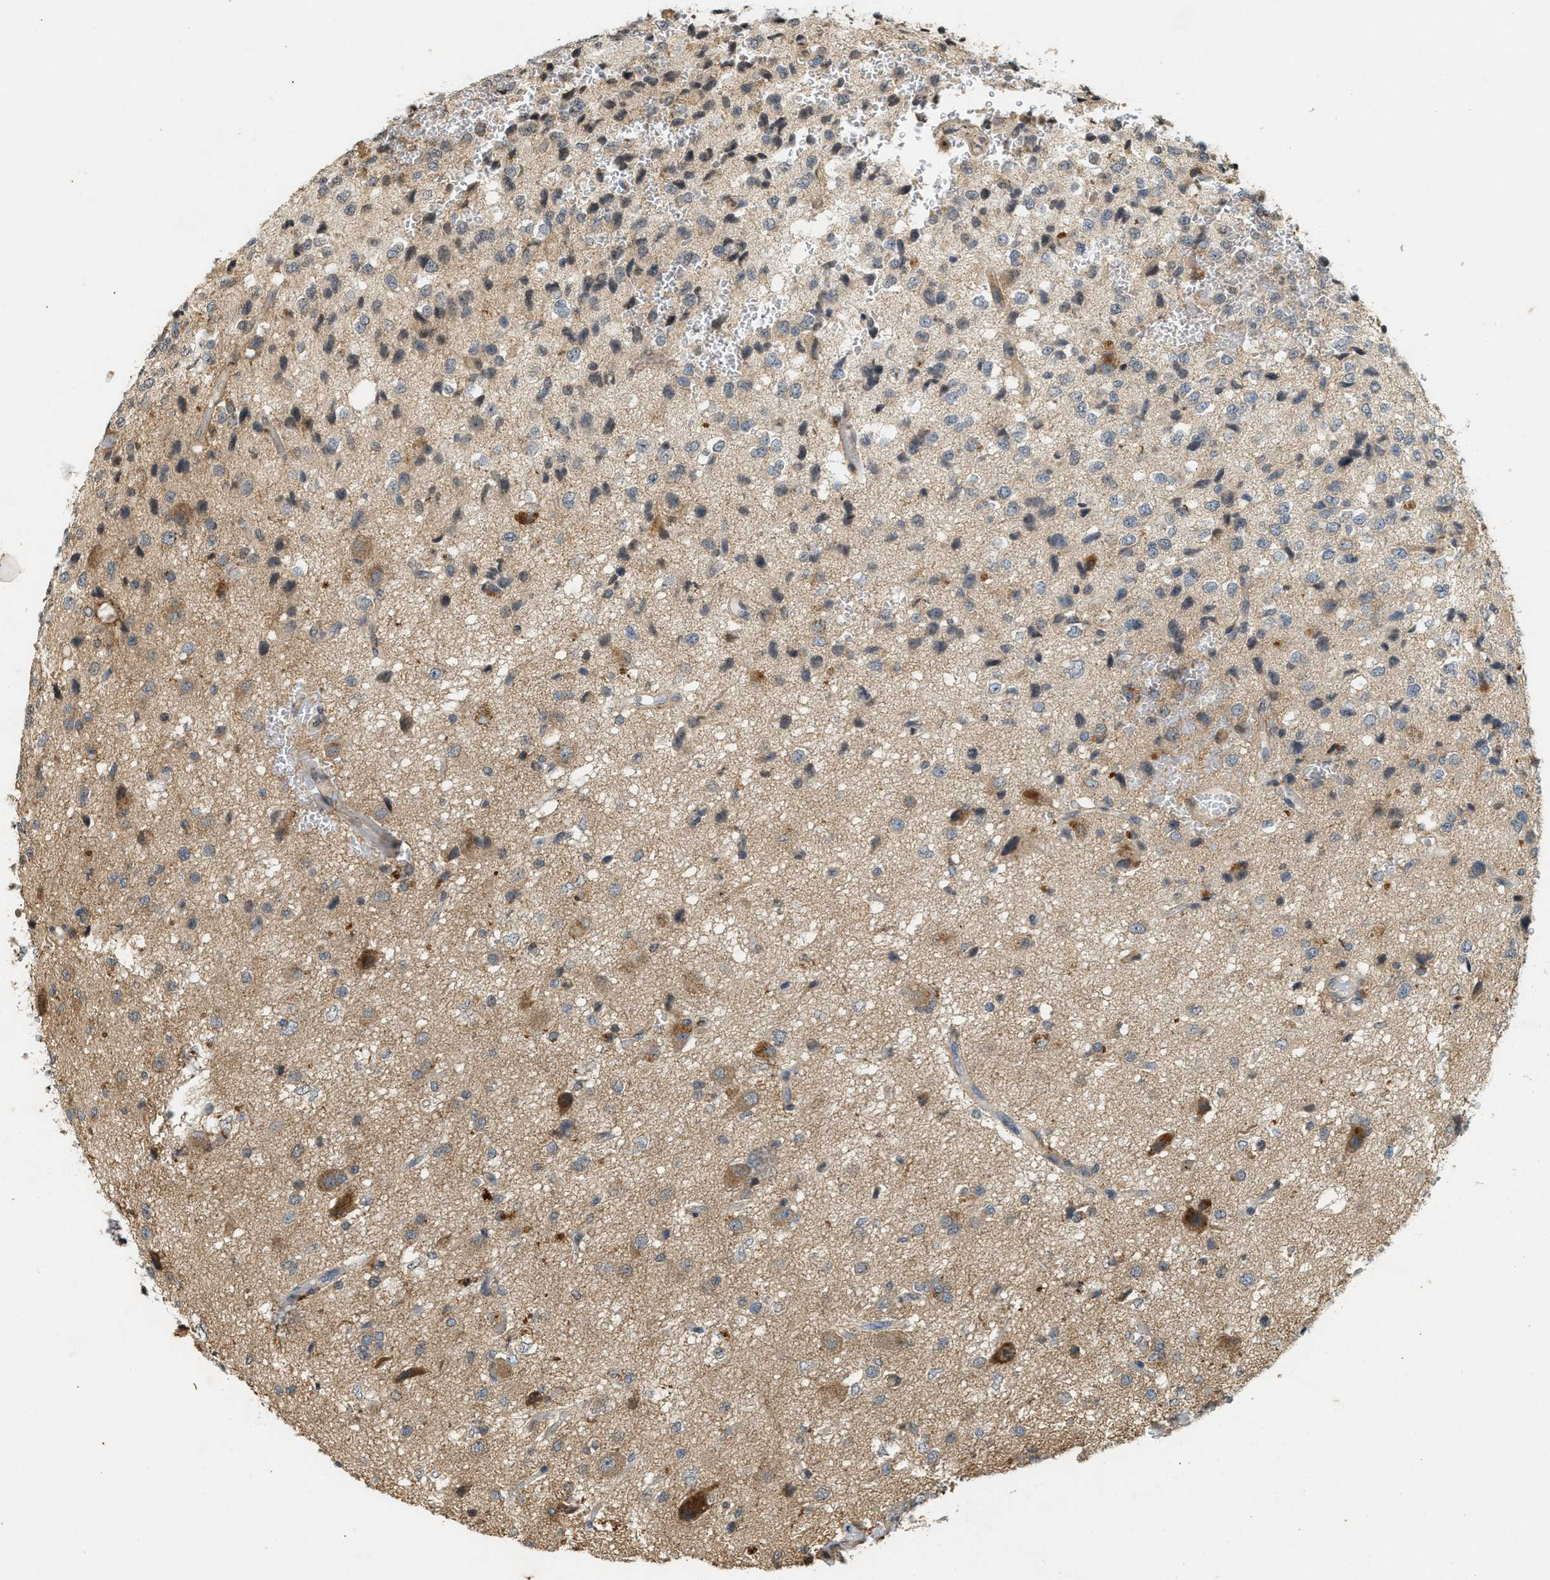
{"staining": {"intensity": "weak", "quantity": "<25%", "location": "cytoplasmic/membranous"}, "tissue": "glioma", "cell_type": "Tumor cells", "image_type": "cancer", "snomed": [{"axis": "morphology", "description": "Glioma, malignant, High grade"}, {"axis": "topography", "description": "pancreas cauda"}], "caption": "Human malignant glioma (high-grade) stained for a protein using immunohistochemistry demonstrates no positivity in tumor cells.", "gene": "KIF21A", "patient": {"sex": "male", "age": 60}}